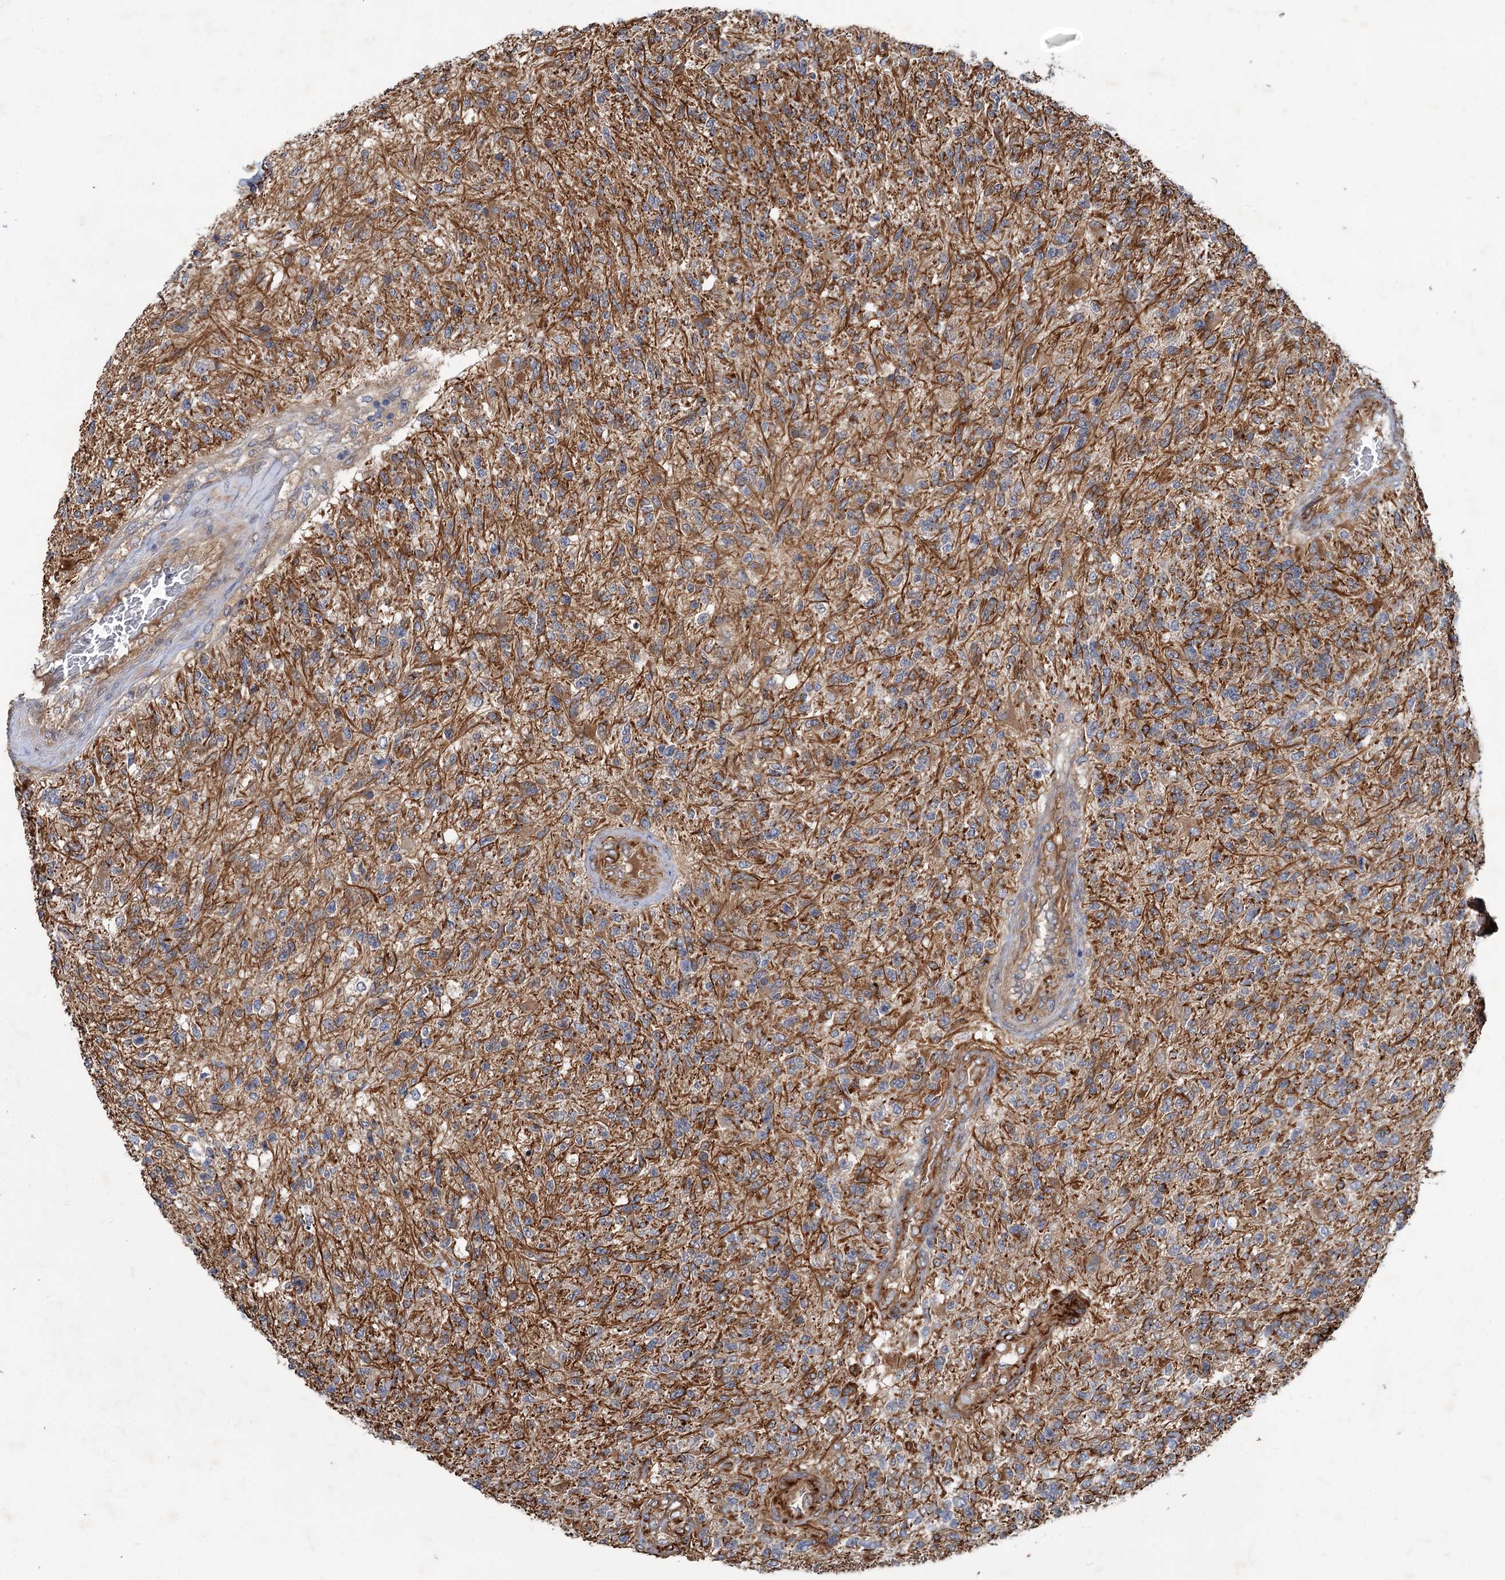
{"staining": {"intensity": "moderate", "quantity": "25%-75%", "location": "cytoplasmic/membranous"}, "tissue": "glioma", "cell_type": "Tumor cells", "image_type": "cancer", "snomed": [{"axis": "morphology", "description": "Glioma, malignant, High grade"}, {"axis": "topography", "description": "Brain"}], "caption": "Tumor cells reveal medium levels of moderate cytoplasmic/membranous positivity in approximately 25%-75% of cells in human glioma.", "gene": "PKN2", "patient": {"sex": "male", "age": 56}}